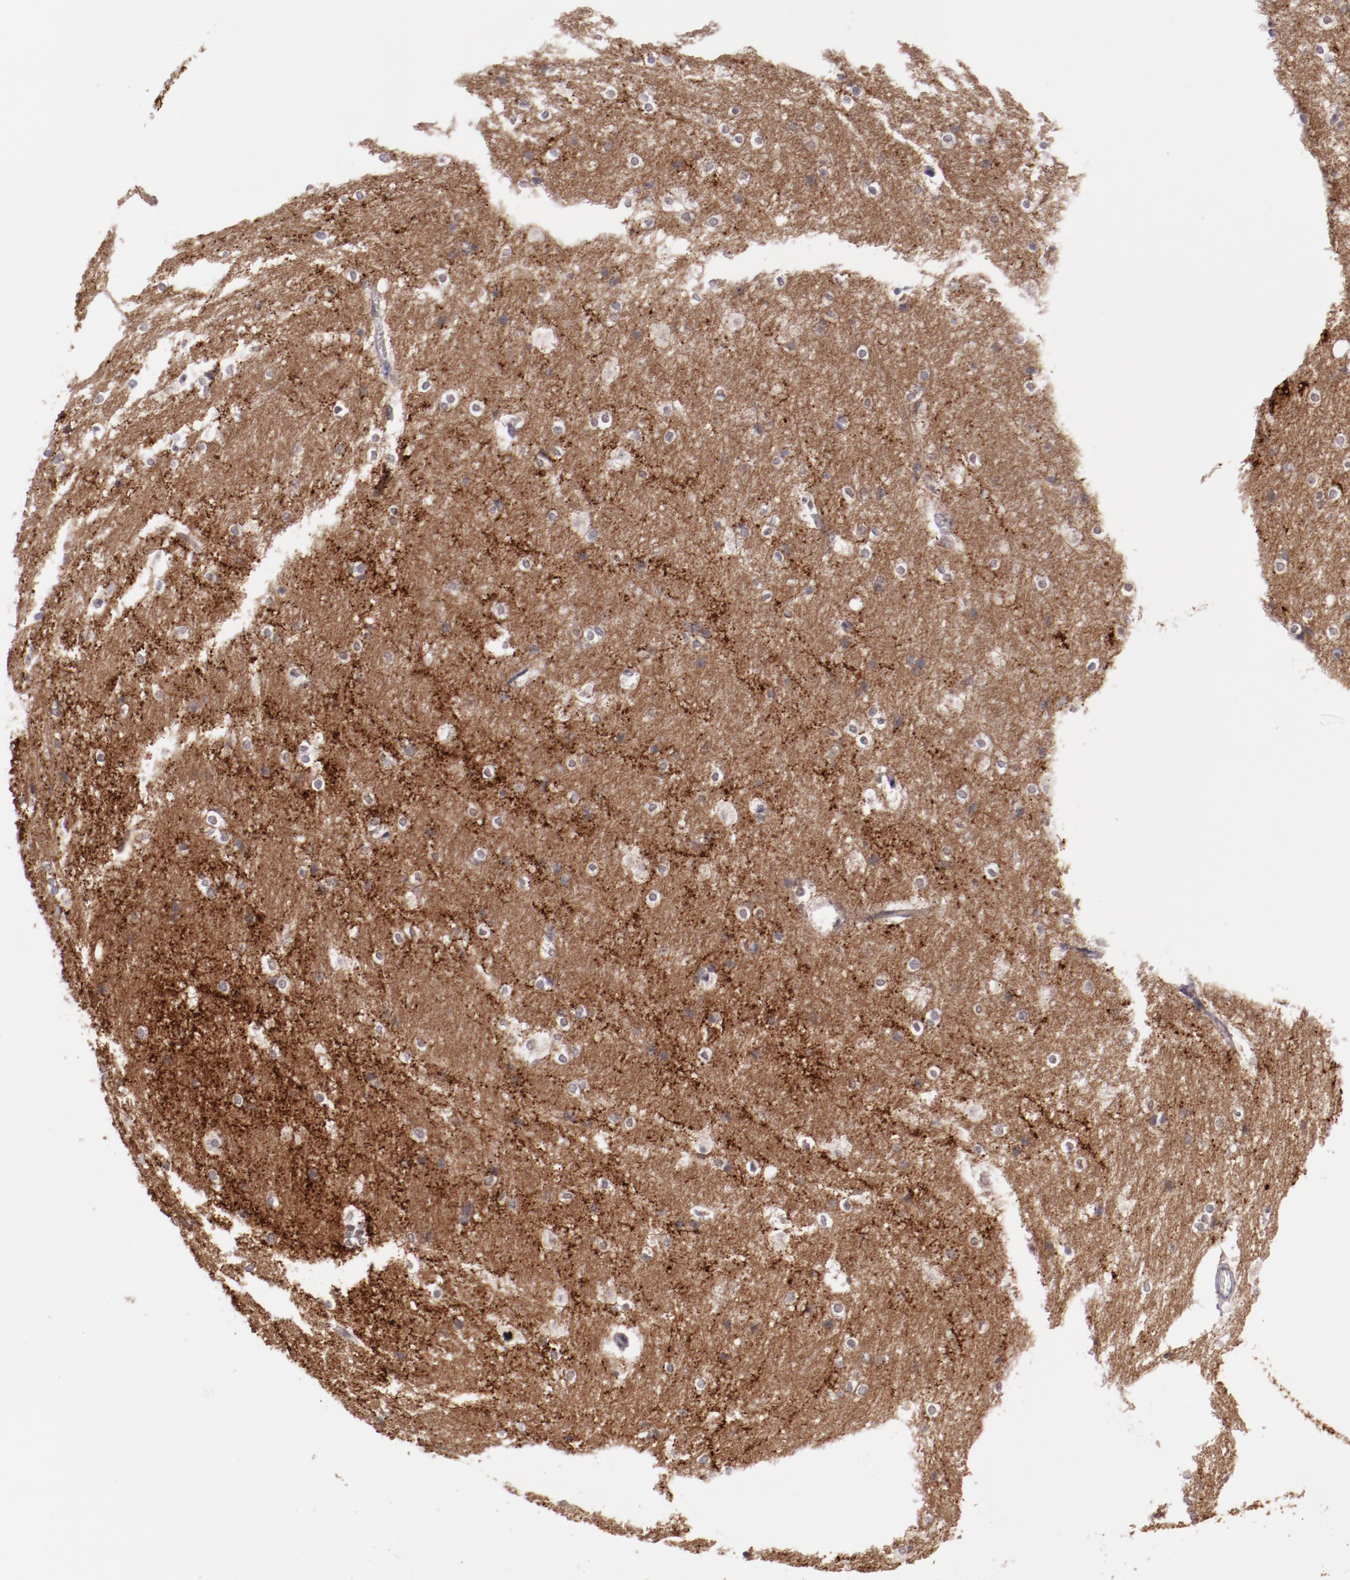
{"staining": {"intensity": "negative", "quantity": "none", "location": "none"}, "tissue": "hippocampus", "cell_type": "Glial cells", "image_type": "normal", "snomed": [{"axis": "morphology", "description": "Normal tissue, NOS"}, {"axis": "topography", "description": "Hippocampus"}], "caption": "This histopathology image is of benign hippocampus stained with immunohistochemistry to label a protein in brown with the nuclei are counter-stained blue. There is no staining in glial cells.", "gene": "SYP", "patient": {"sex": "female", "age": 19}}